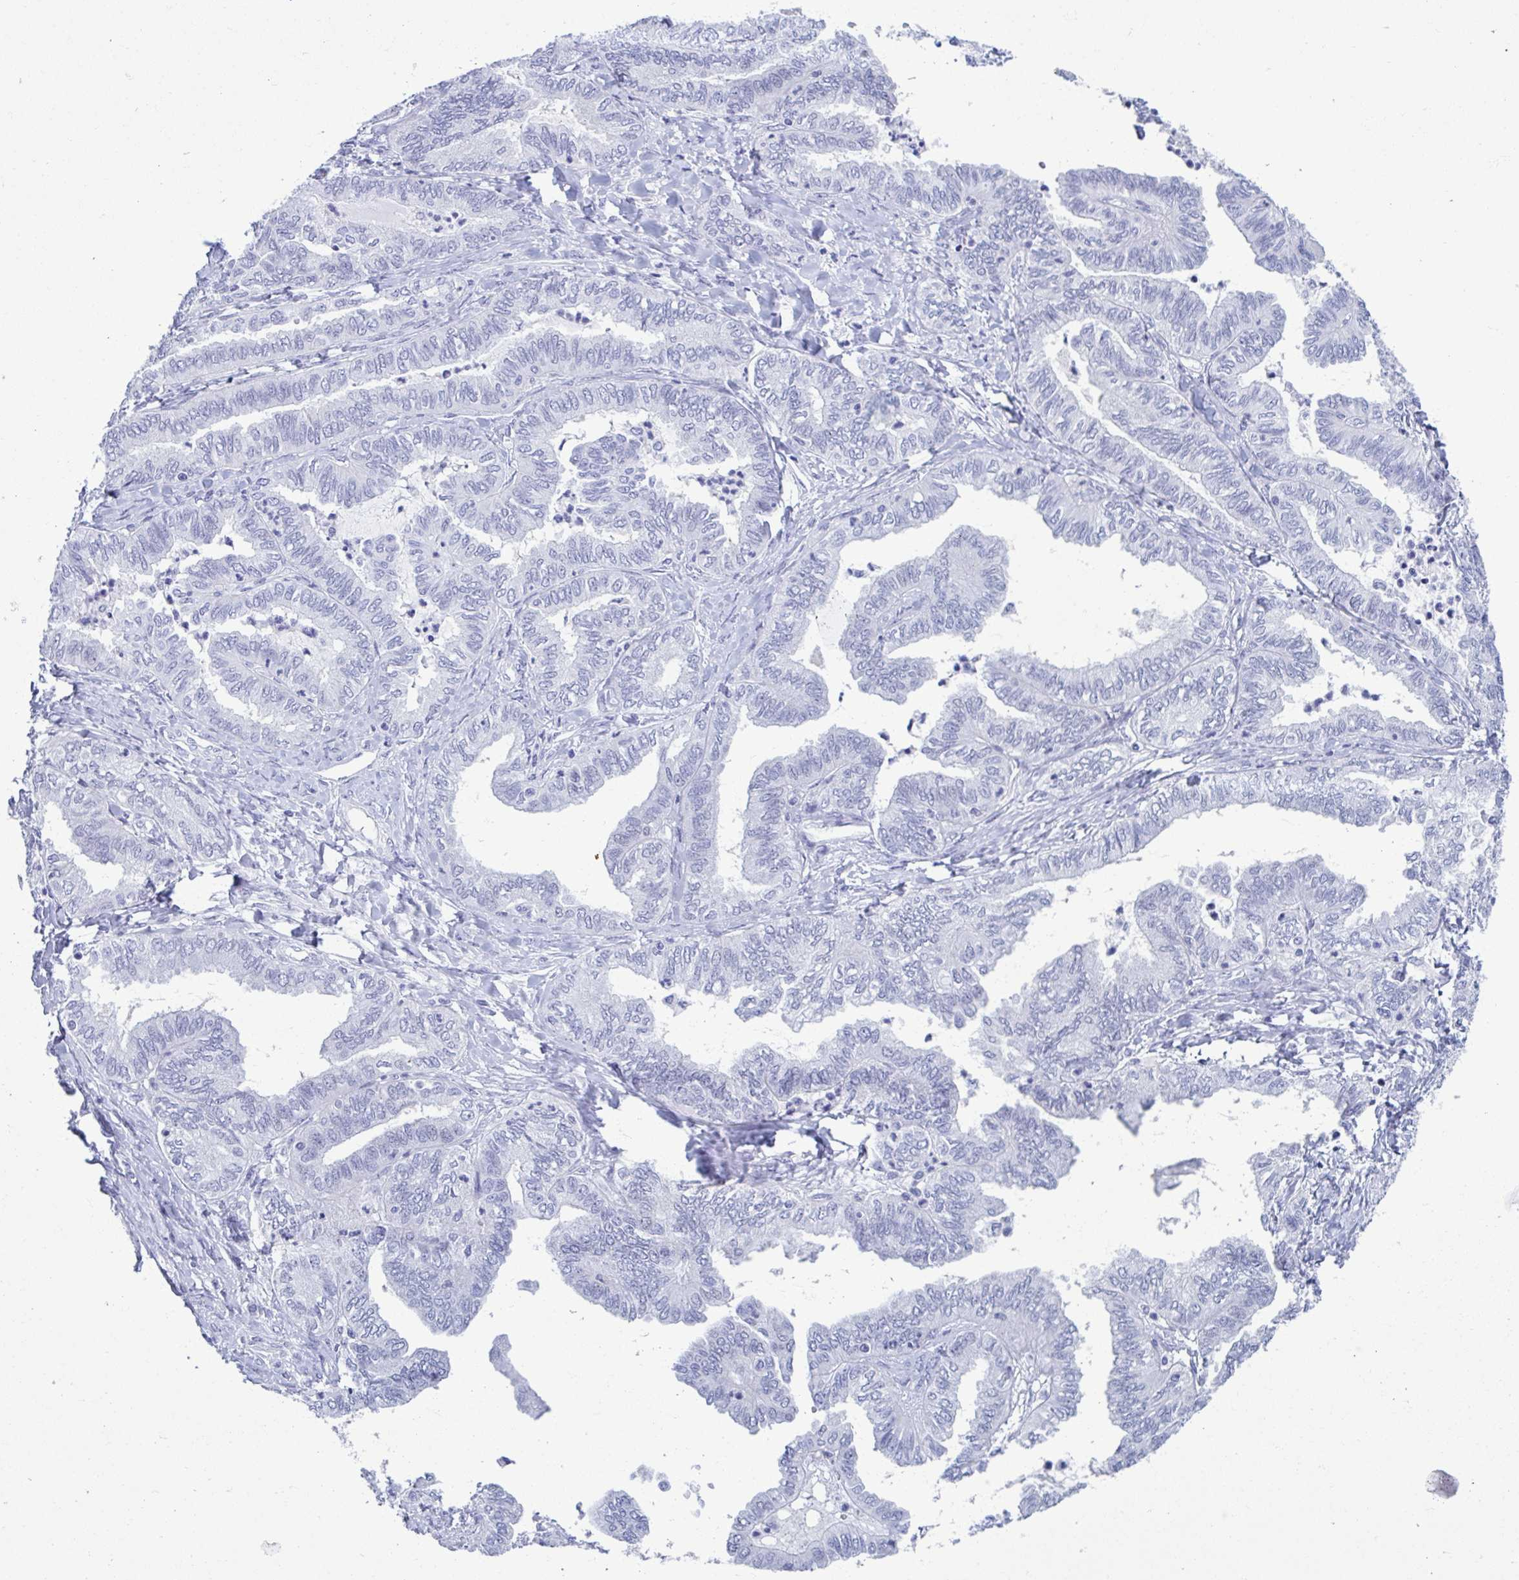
{"staining": {"intensity": "negative", "quantity": "none", "location": "none"}, "tissue": "ovarian cancer", "cell_type": "Tumor cells", "image_type": "cancer", "snomed": [{"axis": "morphology", "description": "Carcinoma, endometroid"}, {"axis": "topography", "description": "Ovary"}], "caption": "This is an immunohistochemistry (IHC) image of human ovarian cancer. There is no expression in tumor cells.", "gene": "PERM1", "patient": {"sex": "female", "age": 70}}